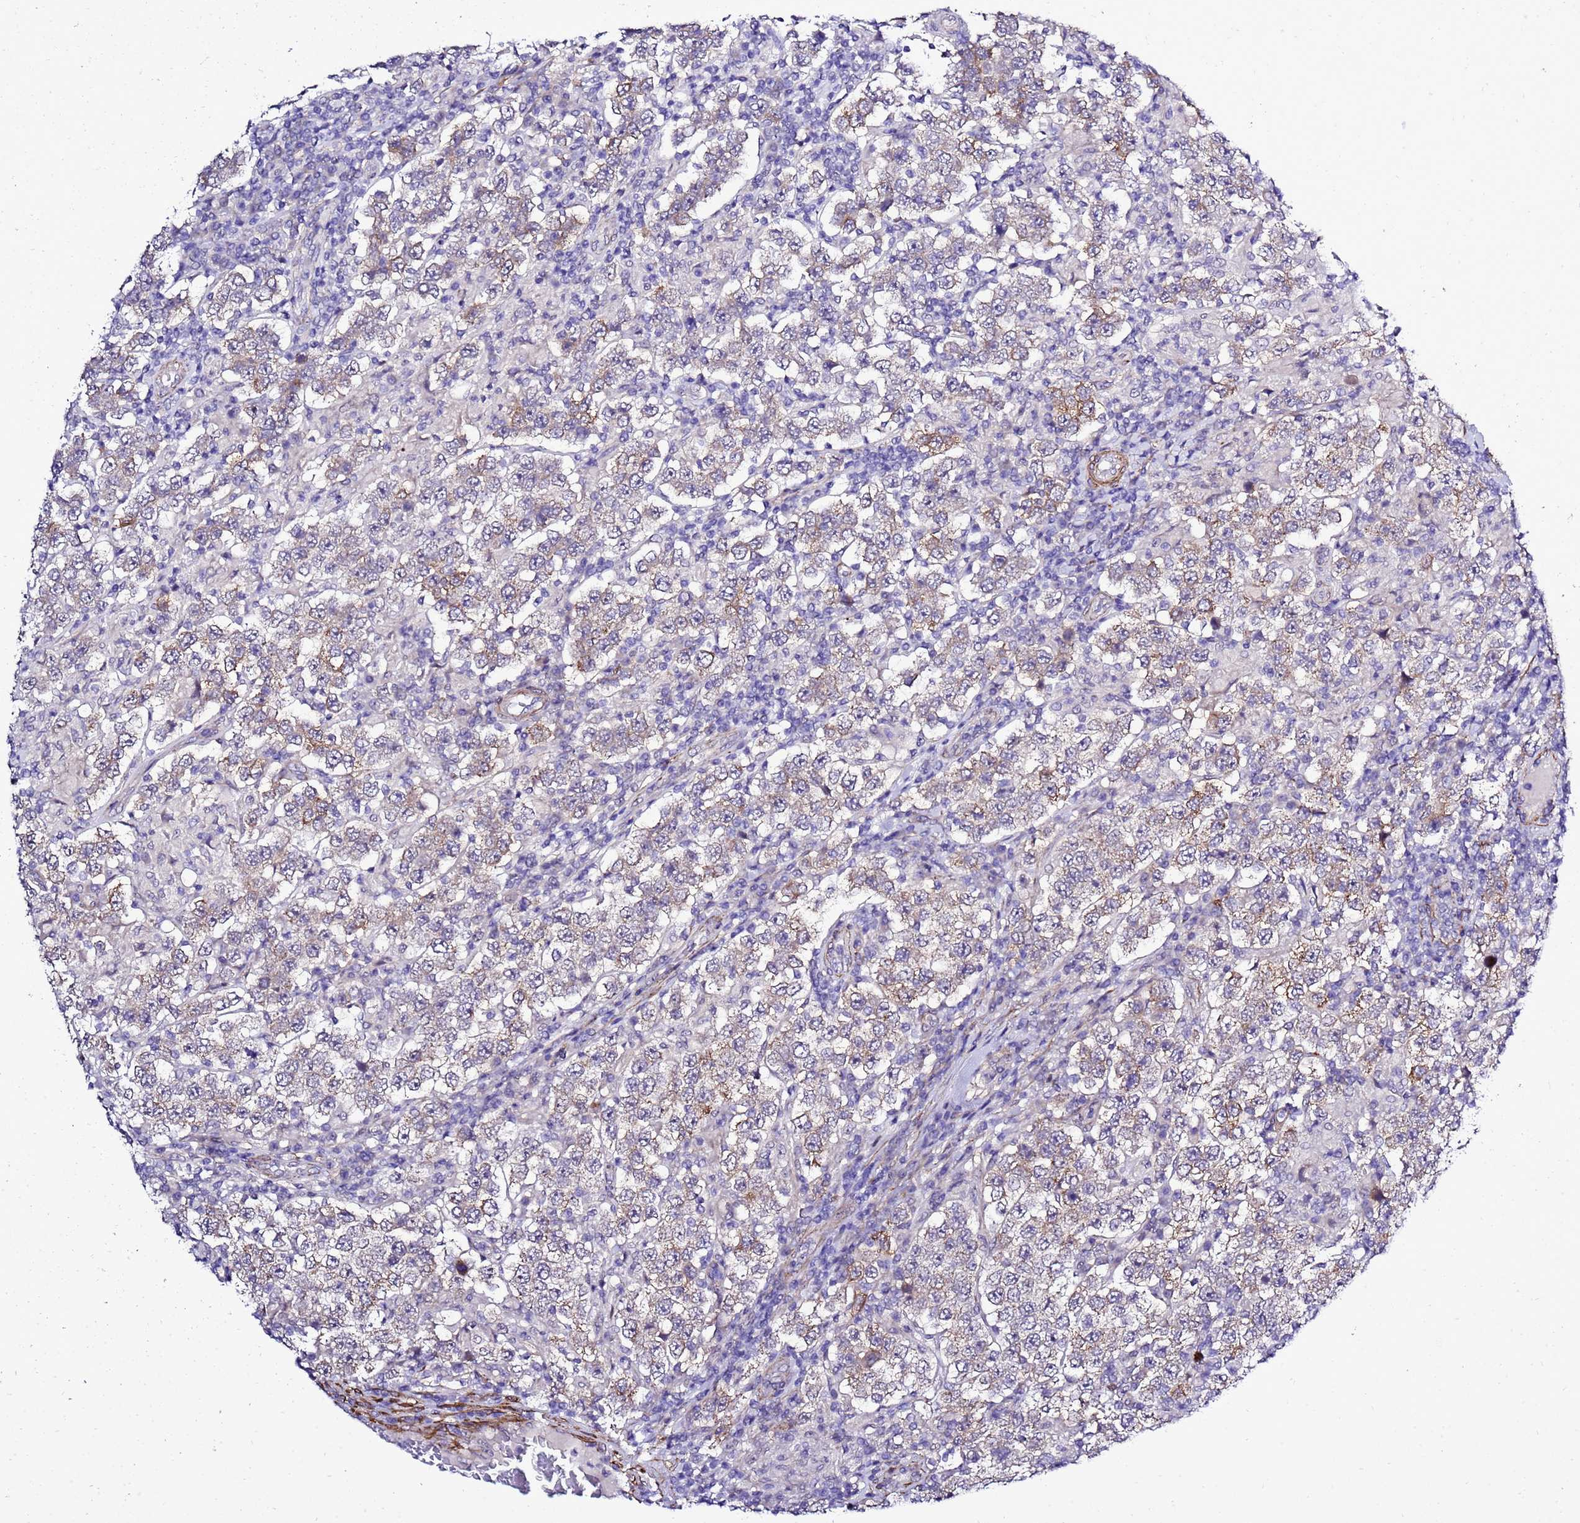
{"staining": {"intensity": "weak", "quantity": "<25%", "location": "cytoplasmic/membranous"}, "tissue": "testis cancer", "cell_type": "Tumor cells", "image_type": "cancer", "snomed": [{"axis": "morphology", "description": "Normal tissue, NOS"}, {"axis": "morphology", "description": "Urothelial carcinoma, High grade"}, {"axis": "morphology", "description": "Seminoma, NOS"}, {"axis": "morphology", "description": "Carcinoma, Embryonal, NOS"}, {"axis": "topography", "description": "Urinary bladder"}, {"axis": "topography", "description": "Testis"}], "caption": "Protein analysis of testis cancer (seminoma) shows no significant positivity in tumor cells.", "gene": "GZF1", "patient": {"sex": "male", "age": 41}}